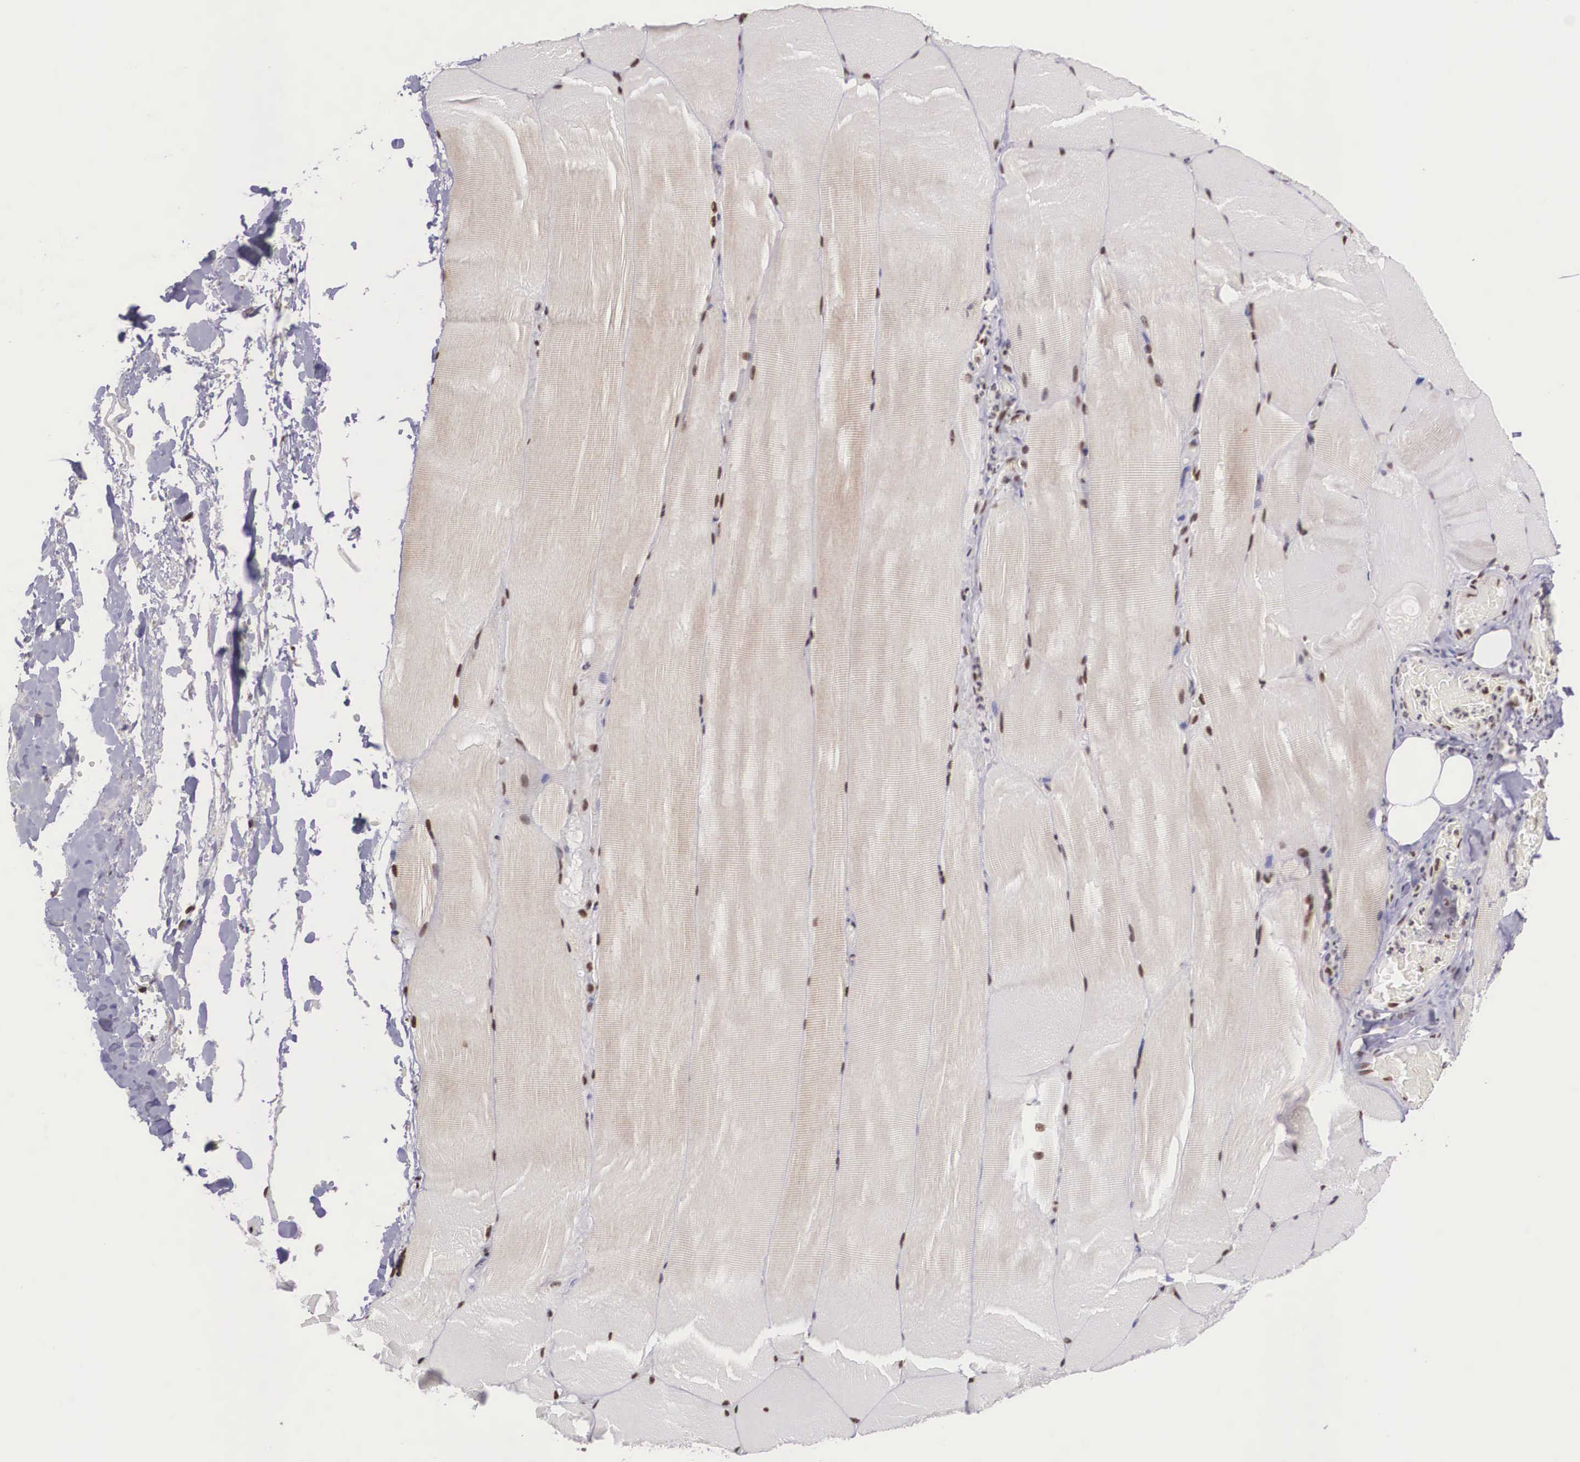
{"staining": {"intensity": "moderate", "quantity": "25%-75%", "location": "cytoplasmic/membranous,nuclear"}, "tissue": "skeletal muscle", "cell_type": "Myocytes", "image_type": "normal", "snomed": [{"axis": "morphology", "description": "Normal tissue, NOS"}, {"axis": "topography", "description": "Skeletal muscle"}], "caption": "Protein analysis of unremarkable skeletal muscle displays moderate cytoplasmic/membranous,nuclear positivity in about 25%-75% of myocytes. (DAB (3,3'-diaminobenzidine) = brown stain, brightfield microscopy at high magnification).", "gene": "POLR2F", "patient": {"sex": "male", "age": 71}}